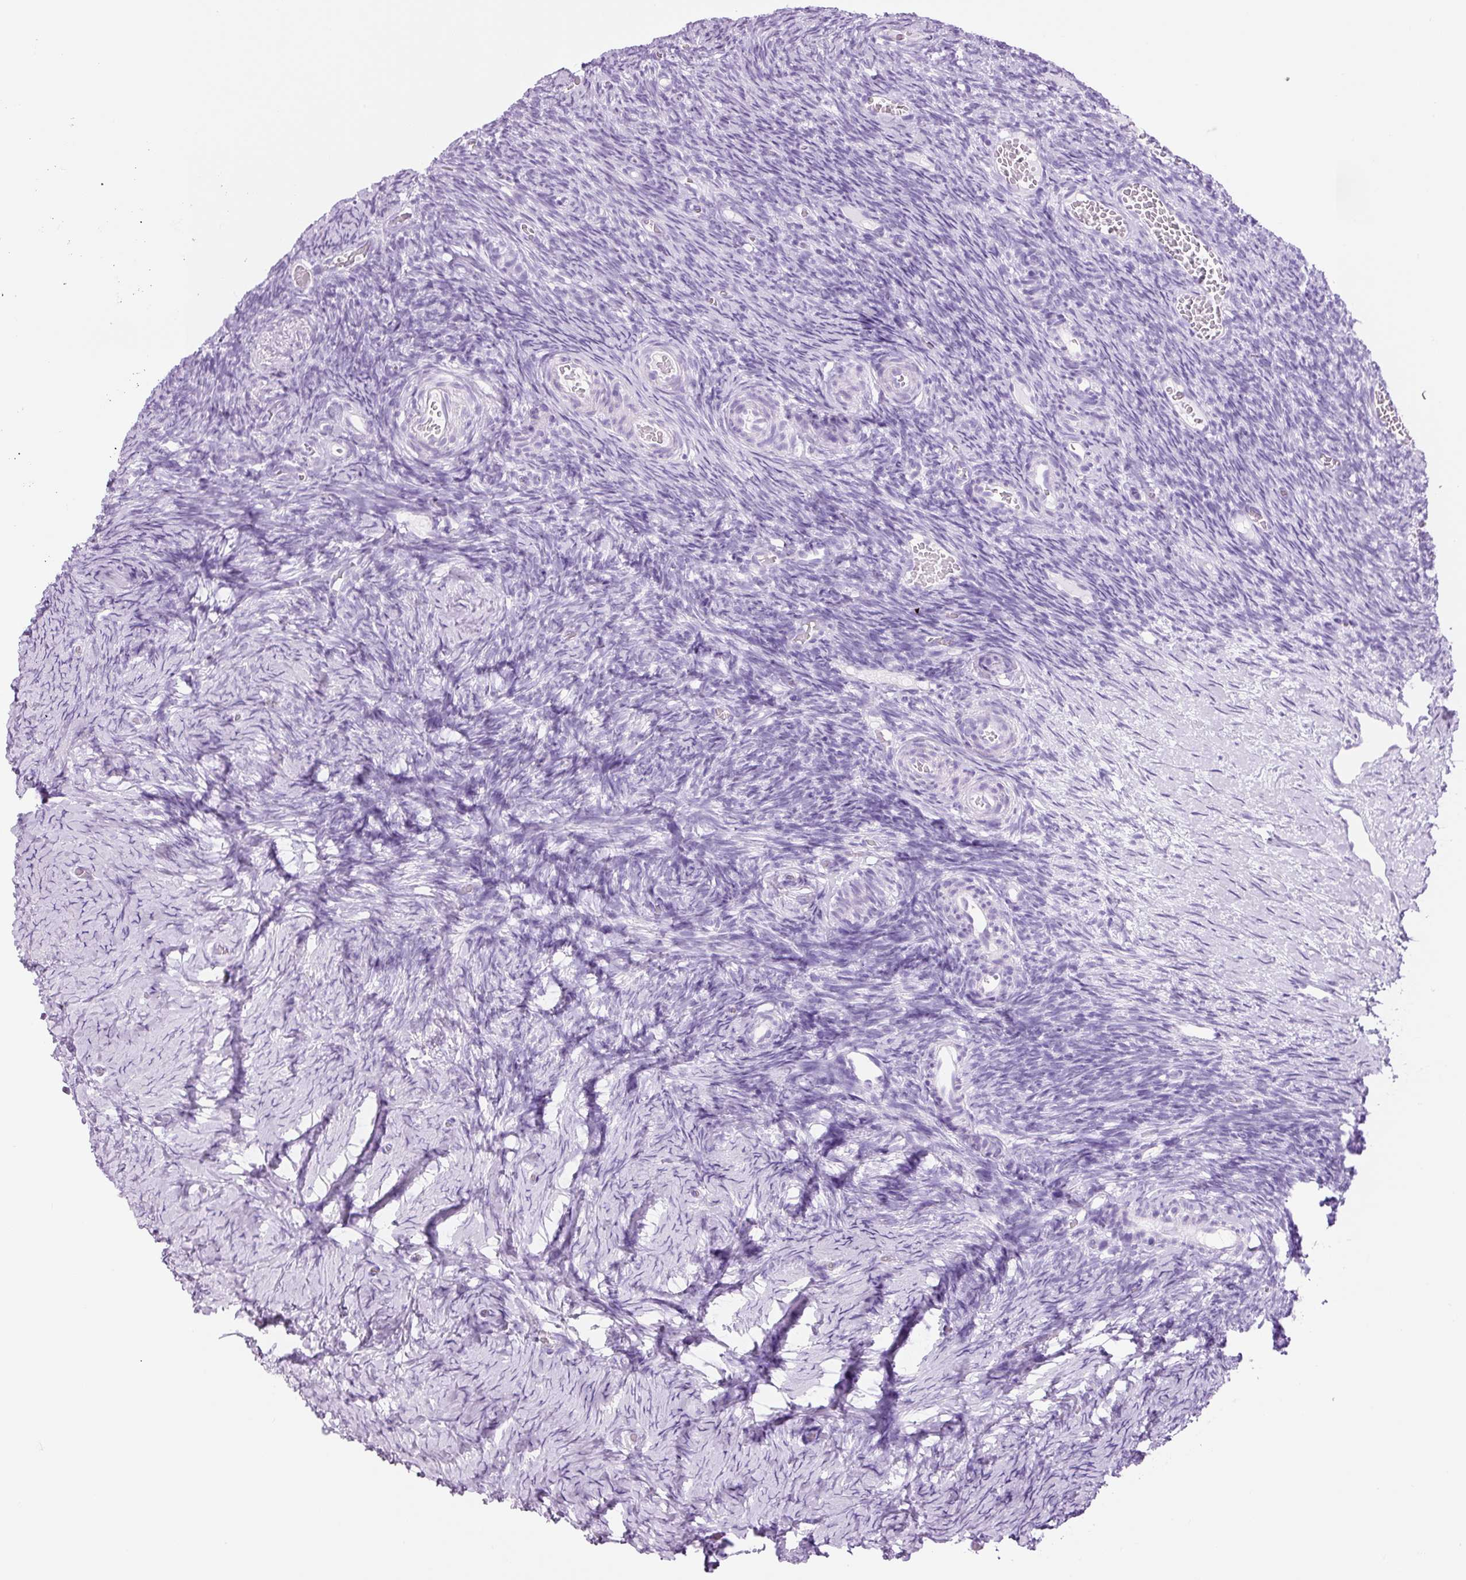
{"staining": {"intensity": "negative", "quantity": "none", "location": "none"}, "tissue": "ovary", "cell_type": "Follicle cells", "image_type": "normal", "snomed": [{"axis": "morphology", "description": "Normal tissue, NOS"}, {"axis": "topography", "description": "Ovary"}], "caption": "This is an immunohistochemistry photomicrograph of unremarkable ovary. There is no expression in follicle cells.", "gene": "ADSS1", "patient": {"sex": "female", "age": 39}}